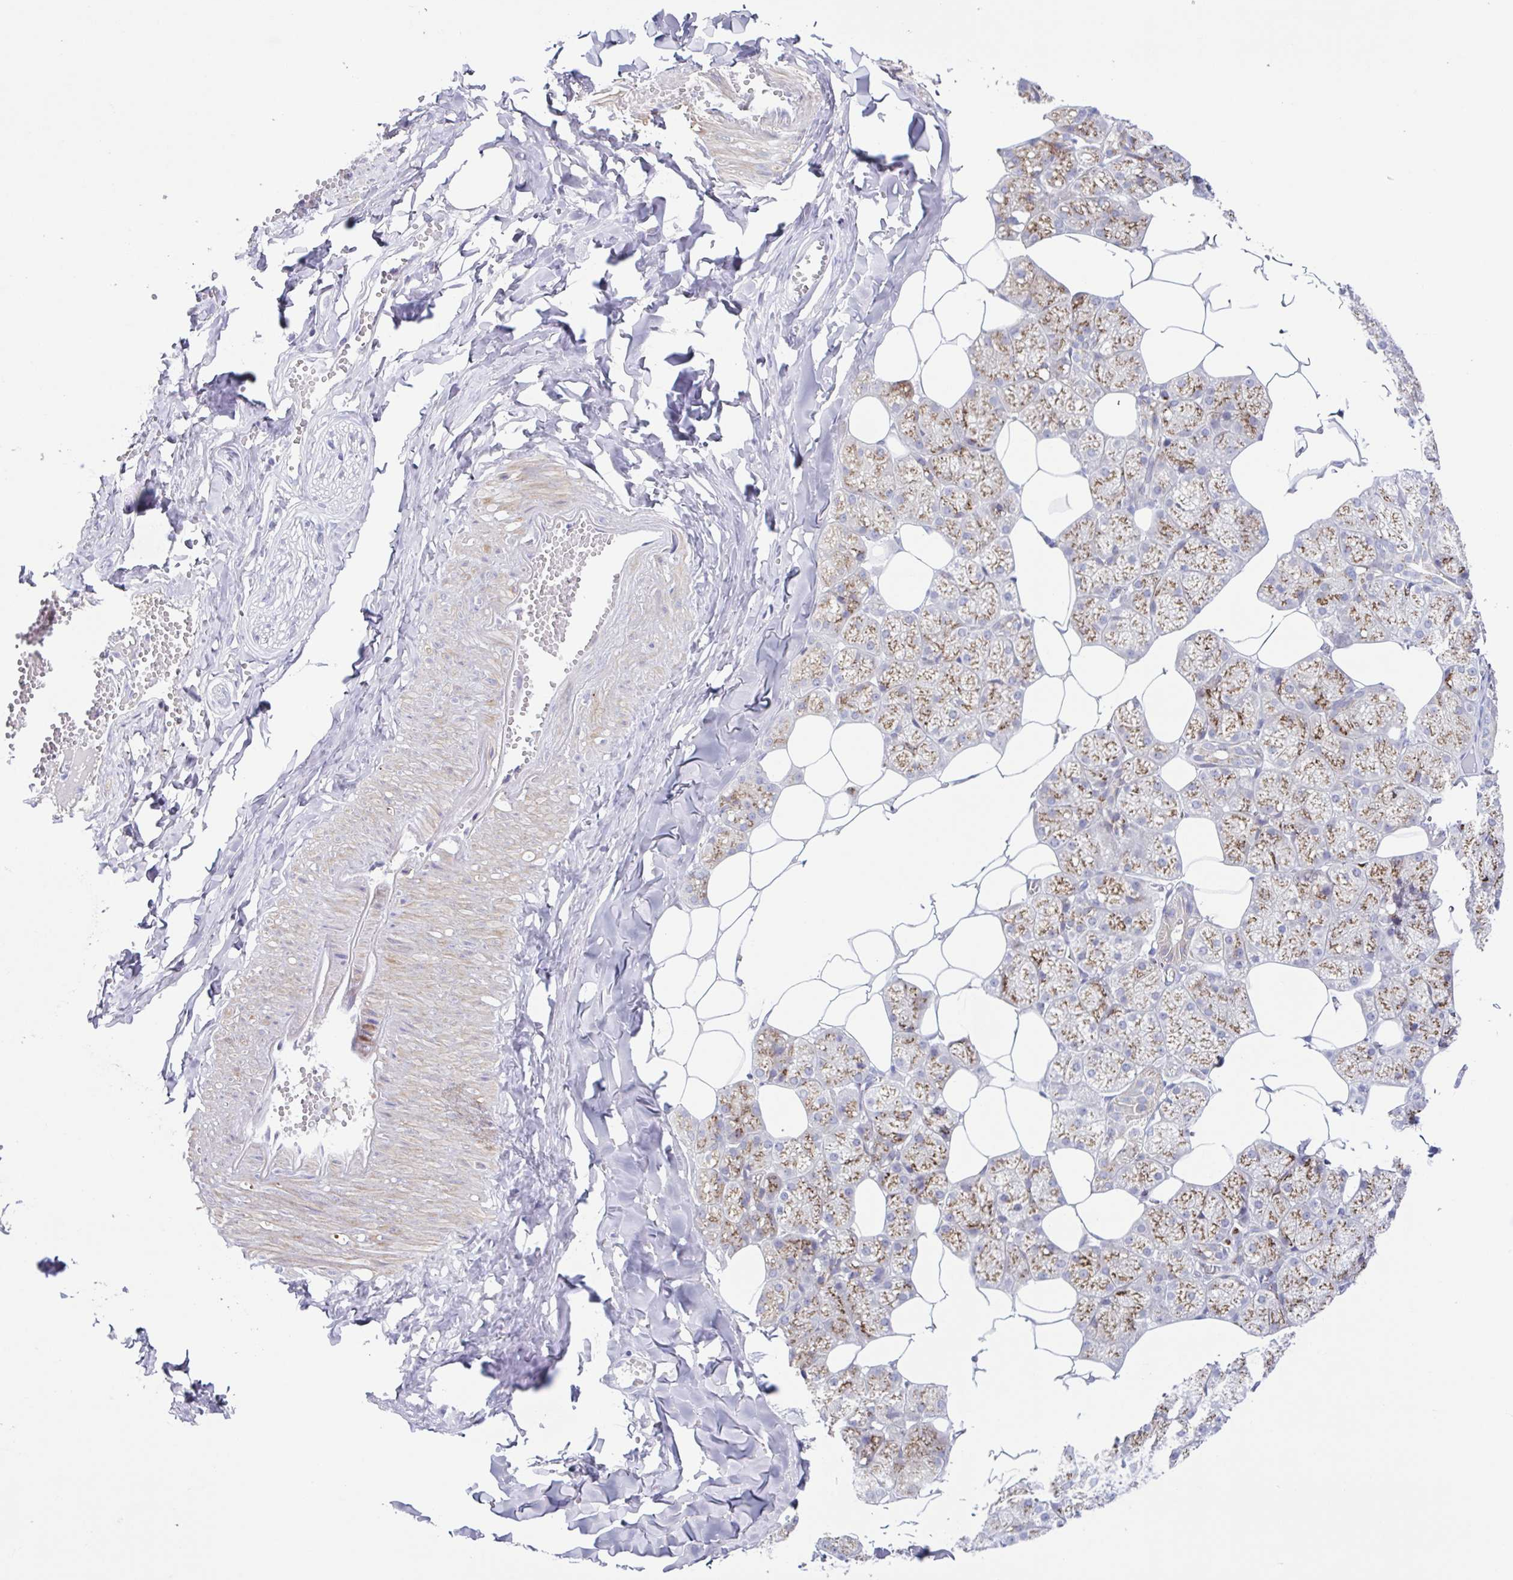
{"staining": {"intensity": "moderate", "quantity": "25%-75%", "location": "cytoplasmic/membranous"}, "tissue": "salivary gland", "cell_type": "Glandular cells", "image_type": "normal", "snomed": [{"axis": "morphology", "description": "Normal tissue, NOS"}, {"axis": "topography", "description": "Salivary gland"}, {"axis": "topography", "description": "Peripheral nerve tissue"}], "caption": "IHC staining of benign salivary gland, which displays medium levels of moderate cytoplasmic/membranous expression in about 25%-75% of glandular cells indicating moderate cytoplasmic/membranous protein expression. The staining was performed using DAB (brown) for protein detection and nuclei were counterstained in hematoxylin (blue).", "gene": "COL17A1", "patient": {"sex": "male", "age": 38}}